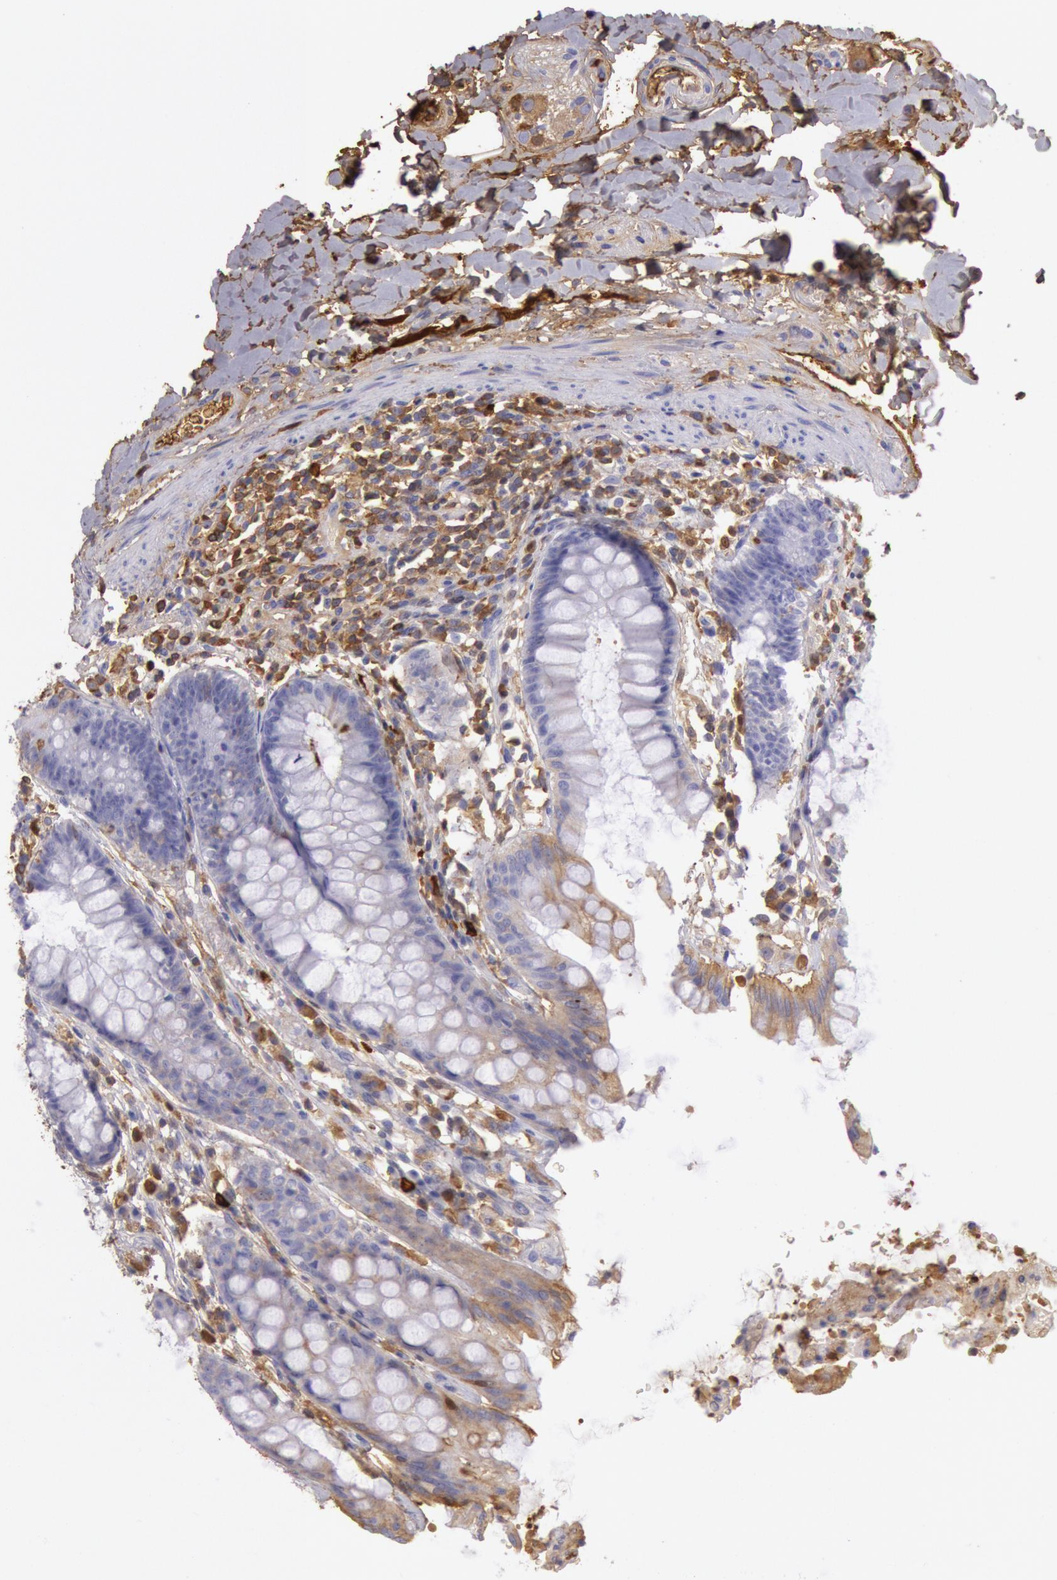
{"staining": {"intensity": "weak", "quantity": "<25%", "location": "cytoplasmic/membranous"}, "tissue": "rectum", "cell_type": "Glandular cells", "image_type": "normal", "snomed": [{"axis": "morphology", "description": "Normal tissue, NOS"}, {"axis": "topography", "description": "Rectum"}], "caption": "Photomicrograph shows no significant protein positivity in glandular cells of benign rectum. (Immunohistochemistry (ihc), brightfield microscopy, high magnification).", "gene": "IGHG1", "patient": {"sex": "female", "age": 46}}